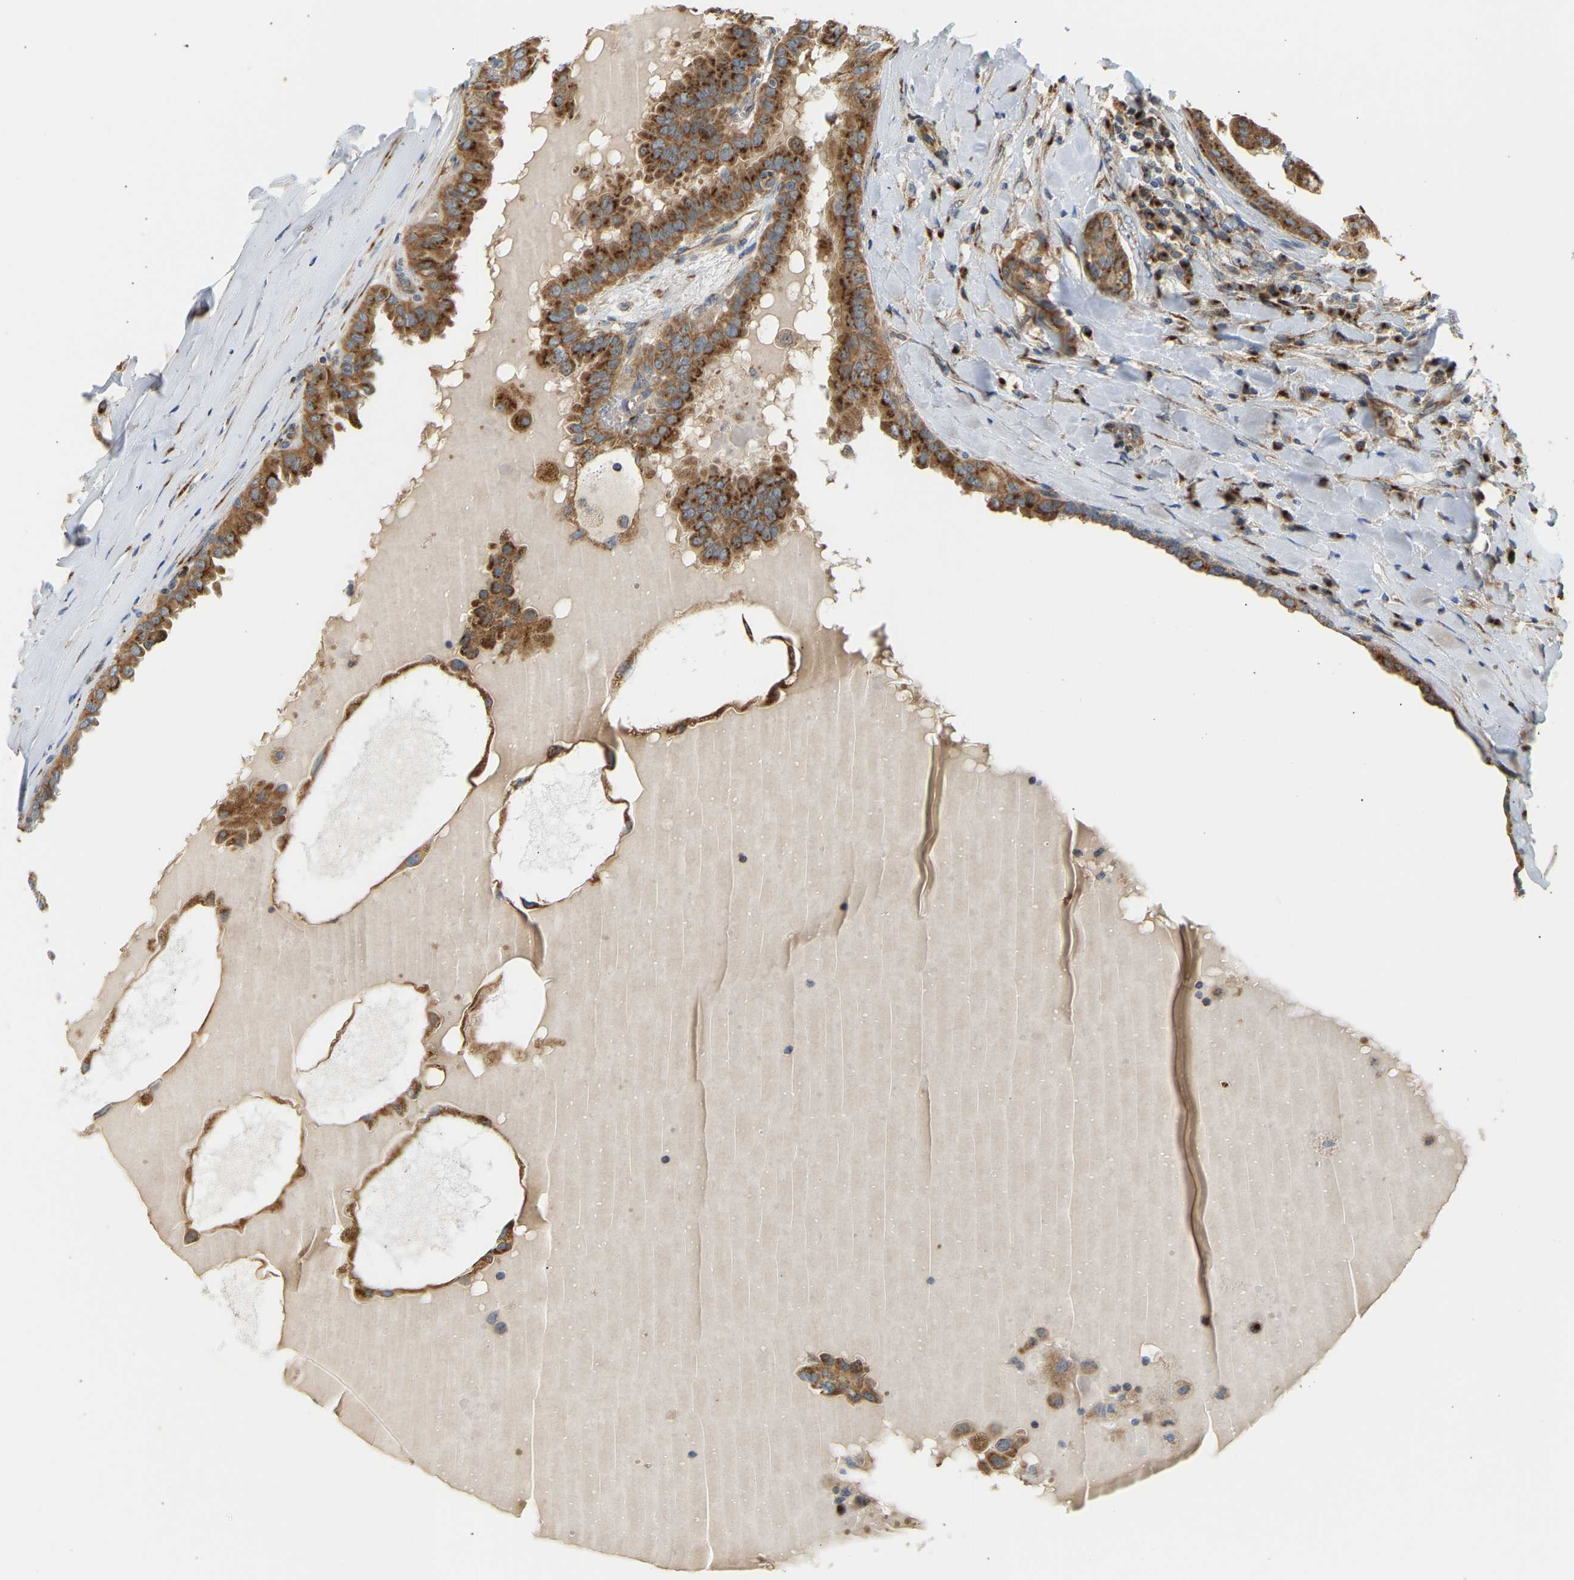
{"staining": {"intensity": "strong", "quantity": ">75%", "location": "cytoplasmic/membranous"}, "tissue": "thyroid cancer", "cell_type": "Tumor cells", "image_type": "cancer", "snomed": [{"axis": "morphology", "description": "Papillary adenocarcinoma, NOS"}, {"axis": "topography", "description": "Thyroid gland"}], "caption": "Immunohistochemistry (IHC) staining of thyroid cancer, which exhibits high levels of strong cytoplasmic/membranous positivity in about >75% of tumor cells indicating strong cytoplasmic/membranous protein positivity. The staining was performed using DAB (brown) for protein detection and nuclei were counterstained in hematoxylin (blue).", "gene": "YIPF2", "patient": {"sex": "male", "age": 33}}